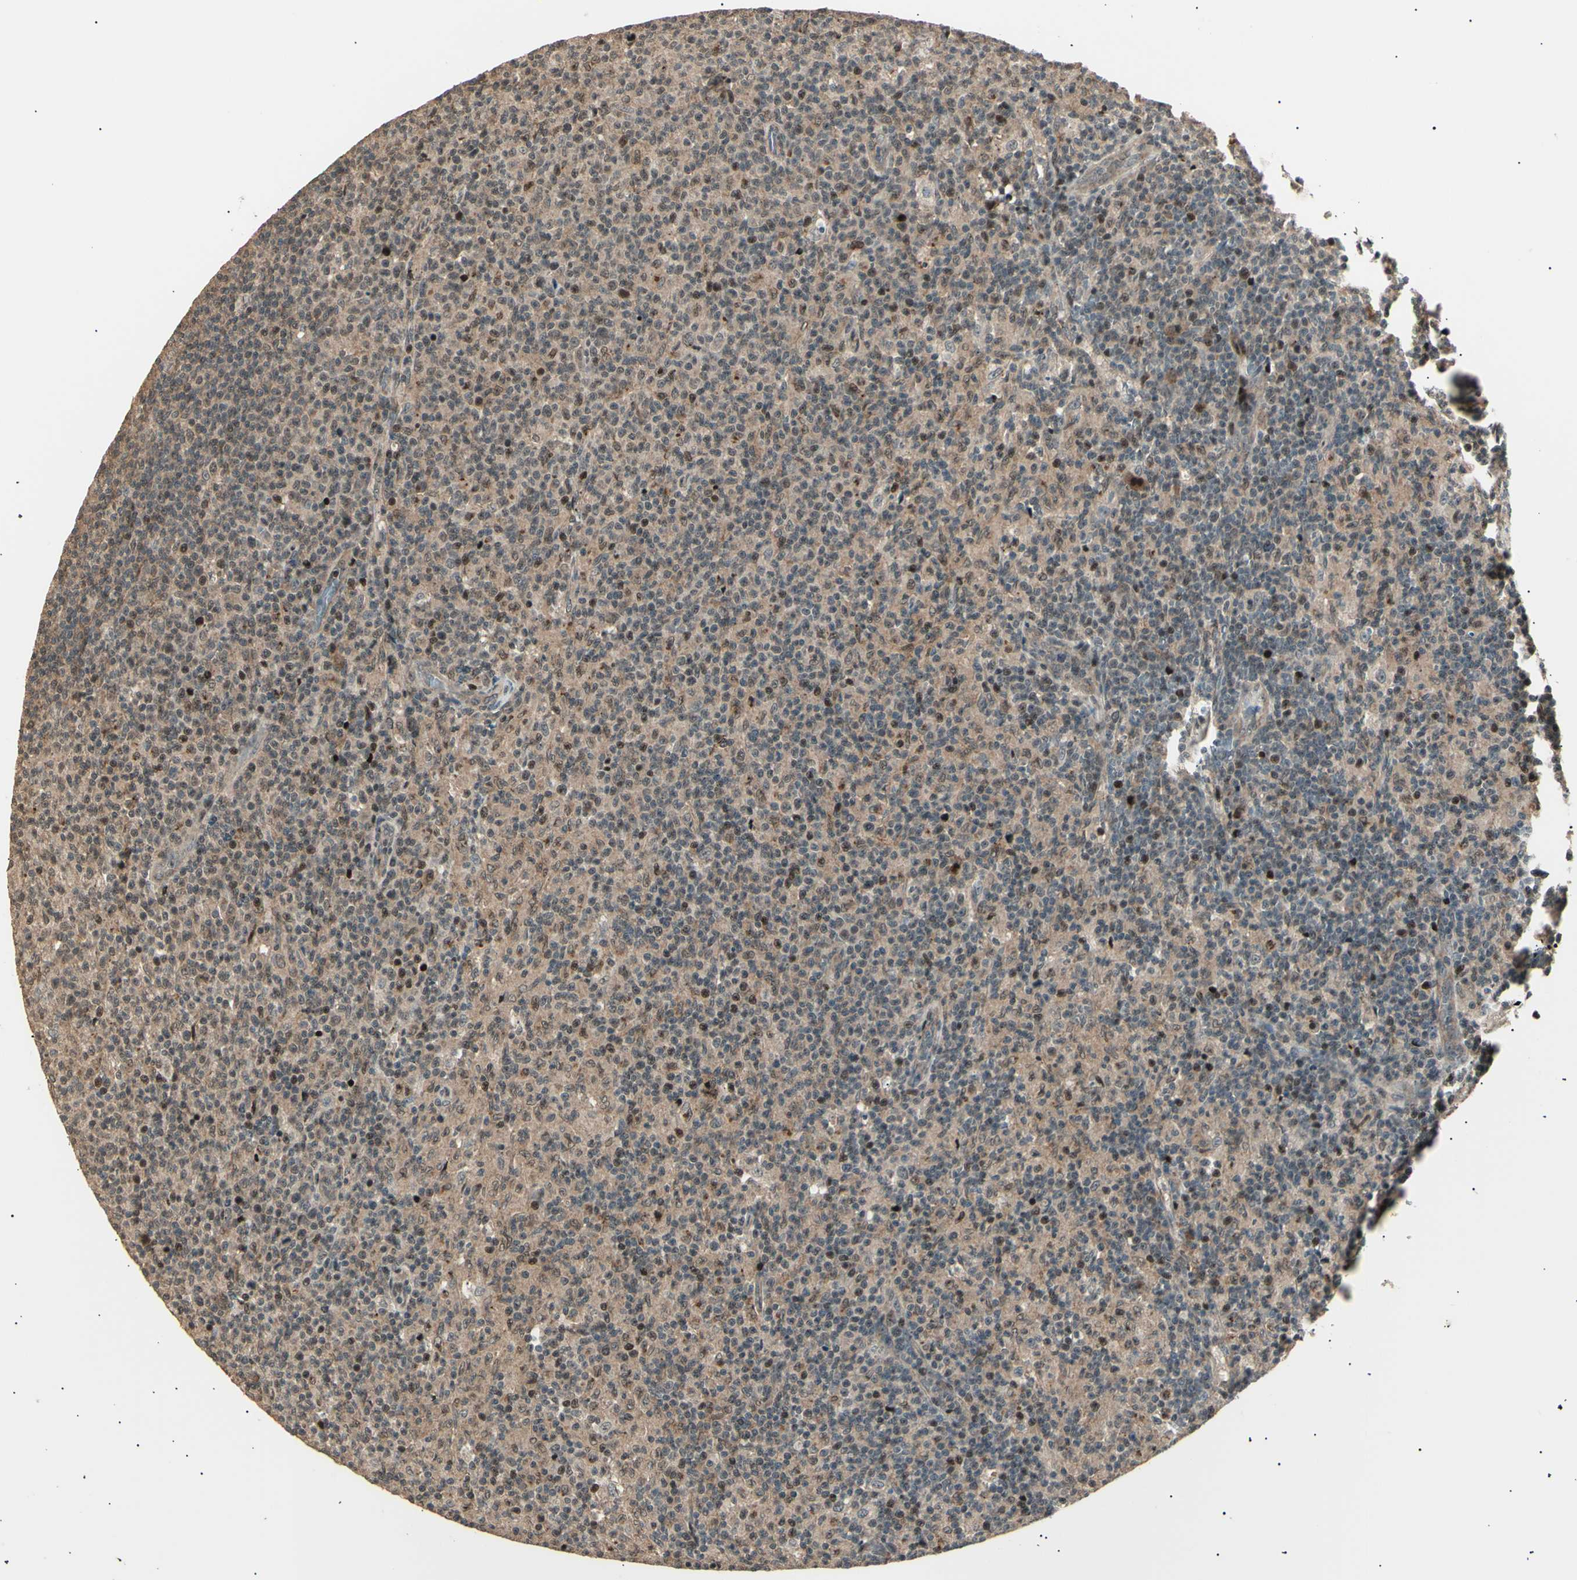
{"staining": {"intensity": "weak", "quantity": ">75%", "location": "cytoplasmic/membranous,nuclear"}, "tissue": "lymph node", "cell_type": "Germinal center cells", "image_type": "normal", "snomed": [{"axis": "morphology", "description": "Normal tissue, NOS"}, {"axis": "morphology", "description": "Inflammation, NOS"}, {"axis": "topography", "description": "Lymph node"}], "caption": "An image of lymph node stained for a protein reveals weak cytoplasmic/membranous,nuclear brown staining in germinal center cells.", "gene": "NUAK2", "patient": {"sex": "male", "age": 55}}